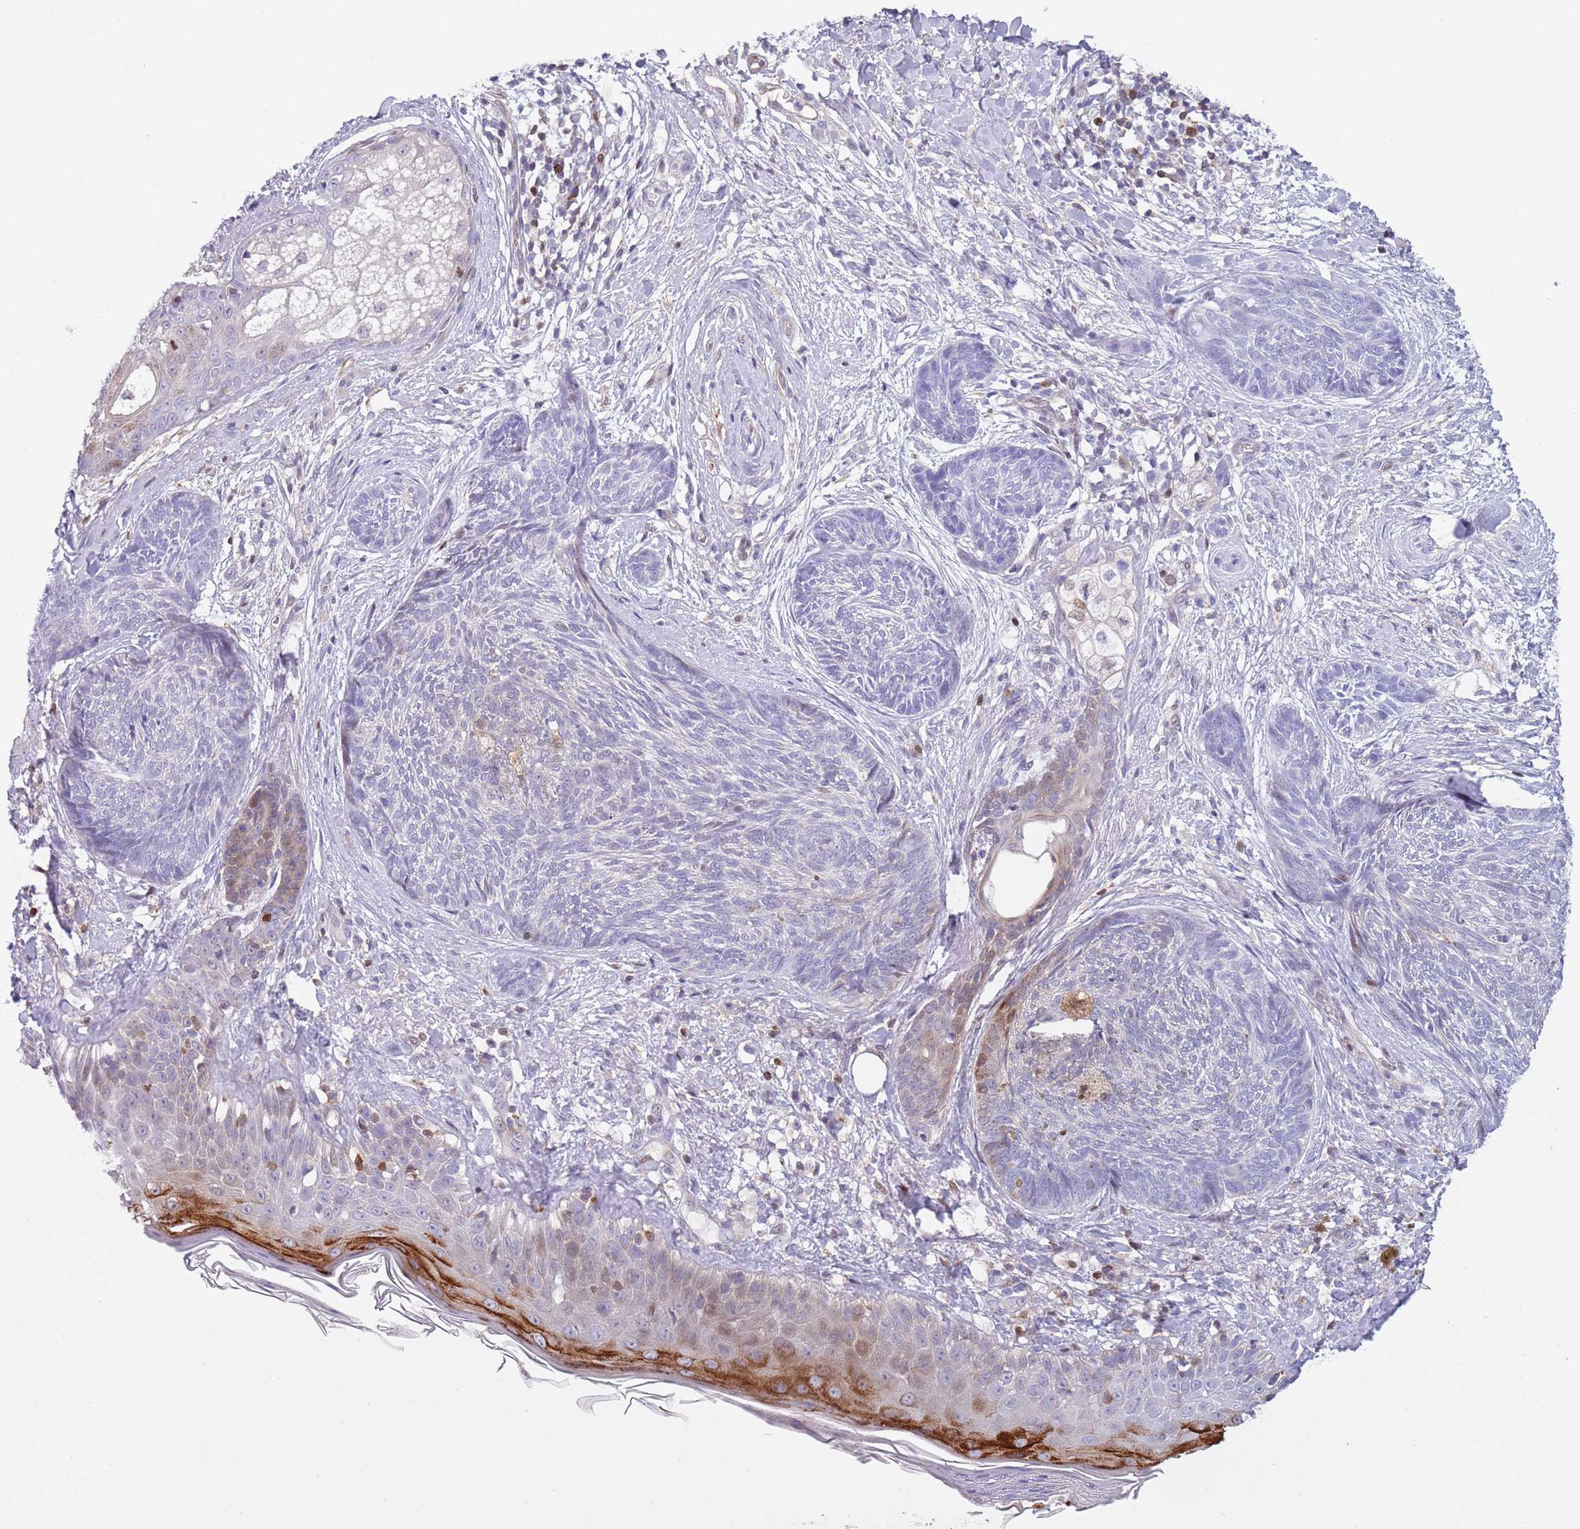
{"staining": {"intensity": "weak", "quantity": "<25%", "location": "nuclear"}, "tissue": "skin cancer", "cell_type": "Tumor cells", "image_type": "cancer", "snomed": [{"axis": "morphology", "description": "Basal cell carcinoma"}, {"axis": "topography", "description": "Skin"}], "caption": "An immunohistochemistry (IHC) photomicrograph of skin cancer is shown. There is no staining in tumor cells of skin cancer. (DAB (3,3'-diaminobenzidine) immunohistochemistry (IHC) visualized using brightfield microscopy, high magnification).", "gene": "NBPF6", "patient": {"sex": "male", "age": 73}}